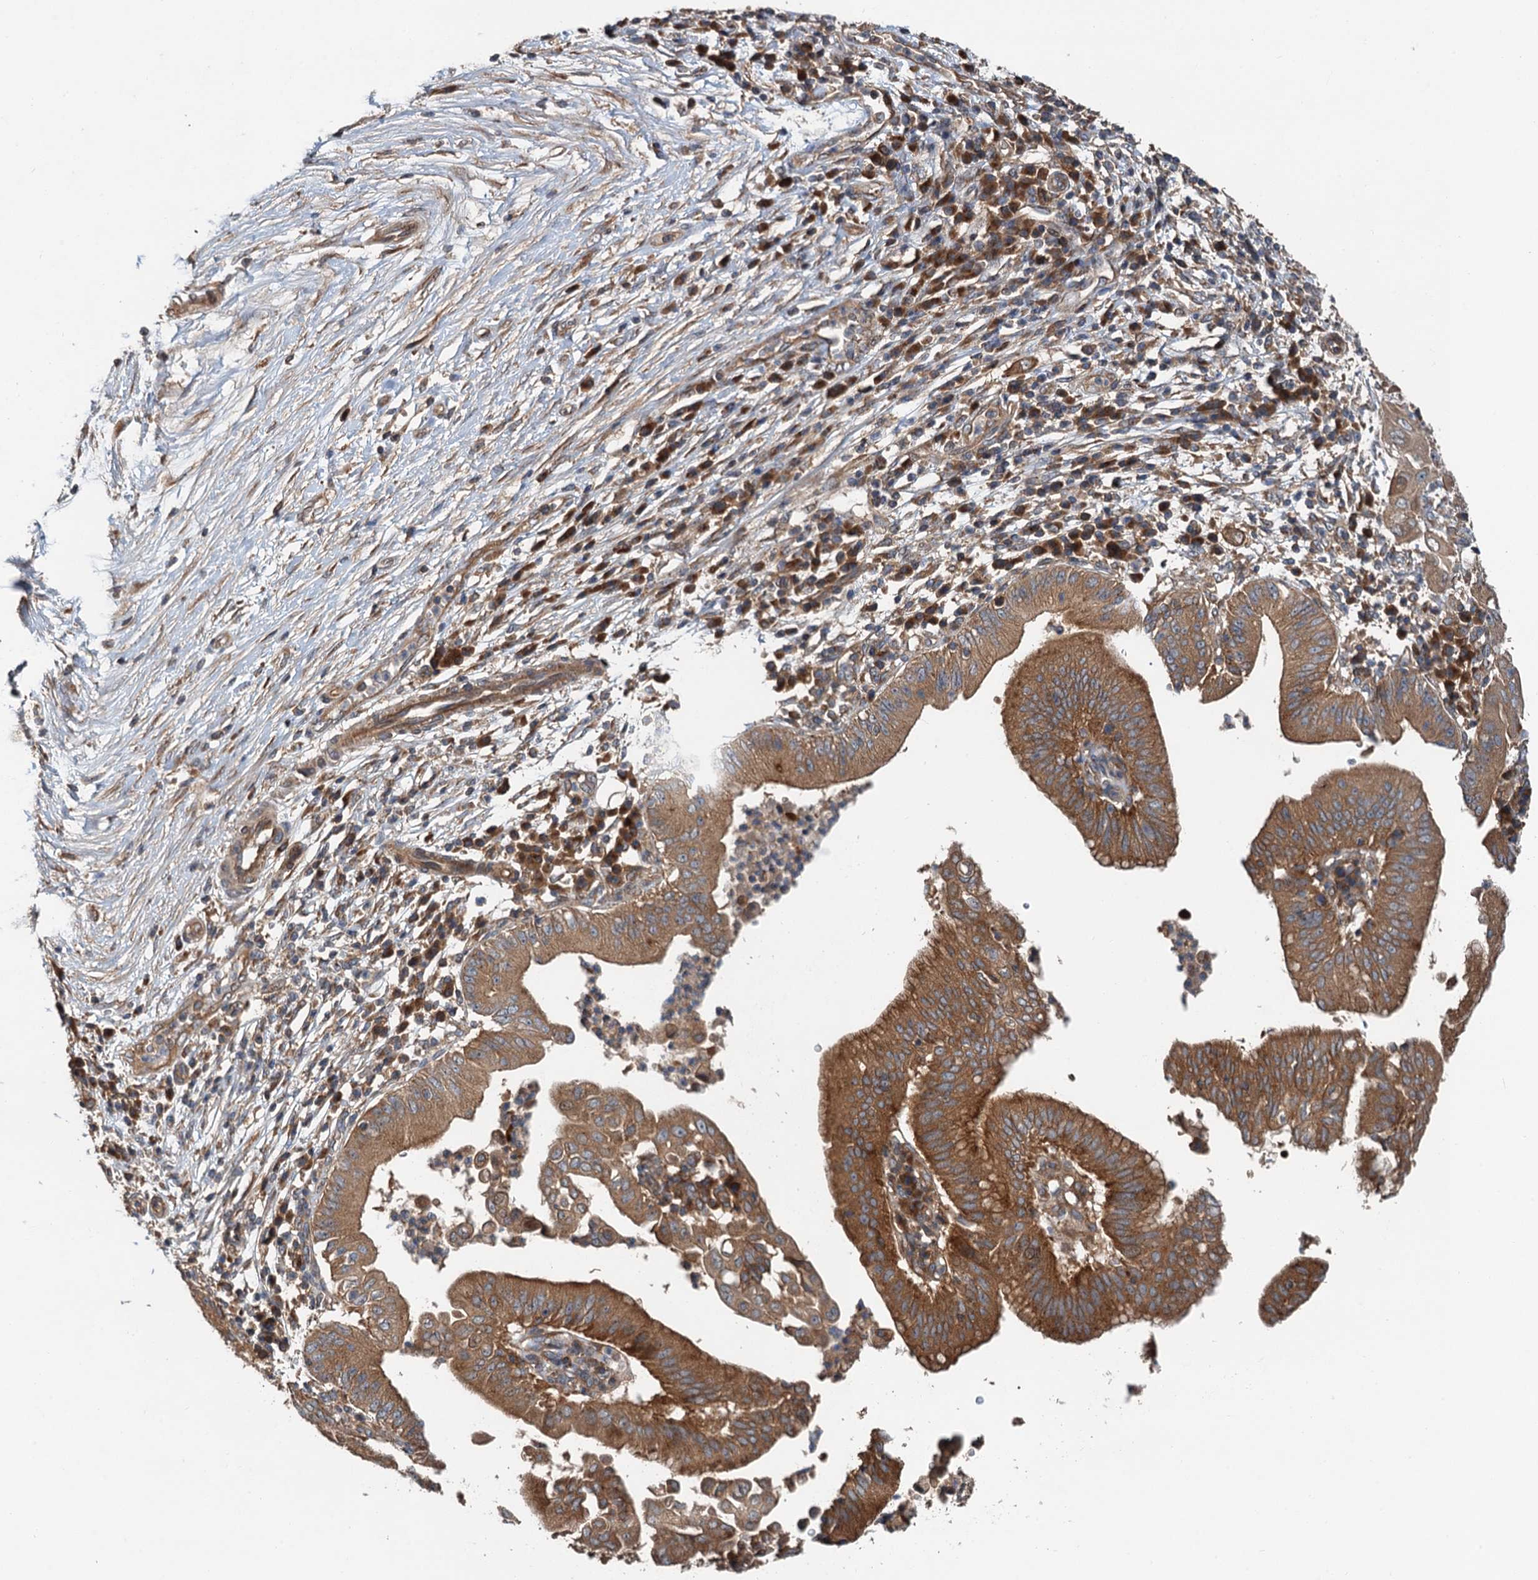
{"staining": {"intensity": "moderate", "quantity": ">75%", "location": "cytoplasmic/membranous"}, "tissue": "pancreatic cancer", "cell_type": "Tumor cells", "image_type": "cancer", "snomed": [{"axis": "morphology", "description": "Adenocarcinoma, NOS"}, {"axis": "topography", "description": "Pancreas"}], "caption": "Immunohistochemistry (IHC) photomicrograph of neoplastic tissue: human adenocarcinoma (pancreatic) stained using immunohistochemistry exhibits medium levels of moderate protein expression localized specifically in the cytoplasmic/membranous of tumor cells, appearing as a cytoplasmic/membranous brown color.", "gene": "COG3", "patient": {"sex": "male", "age": 68}}